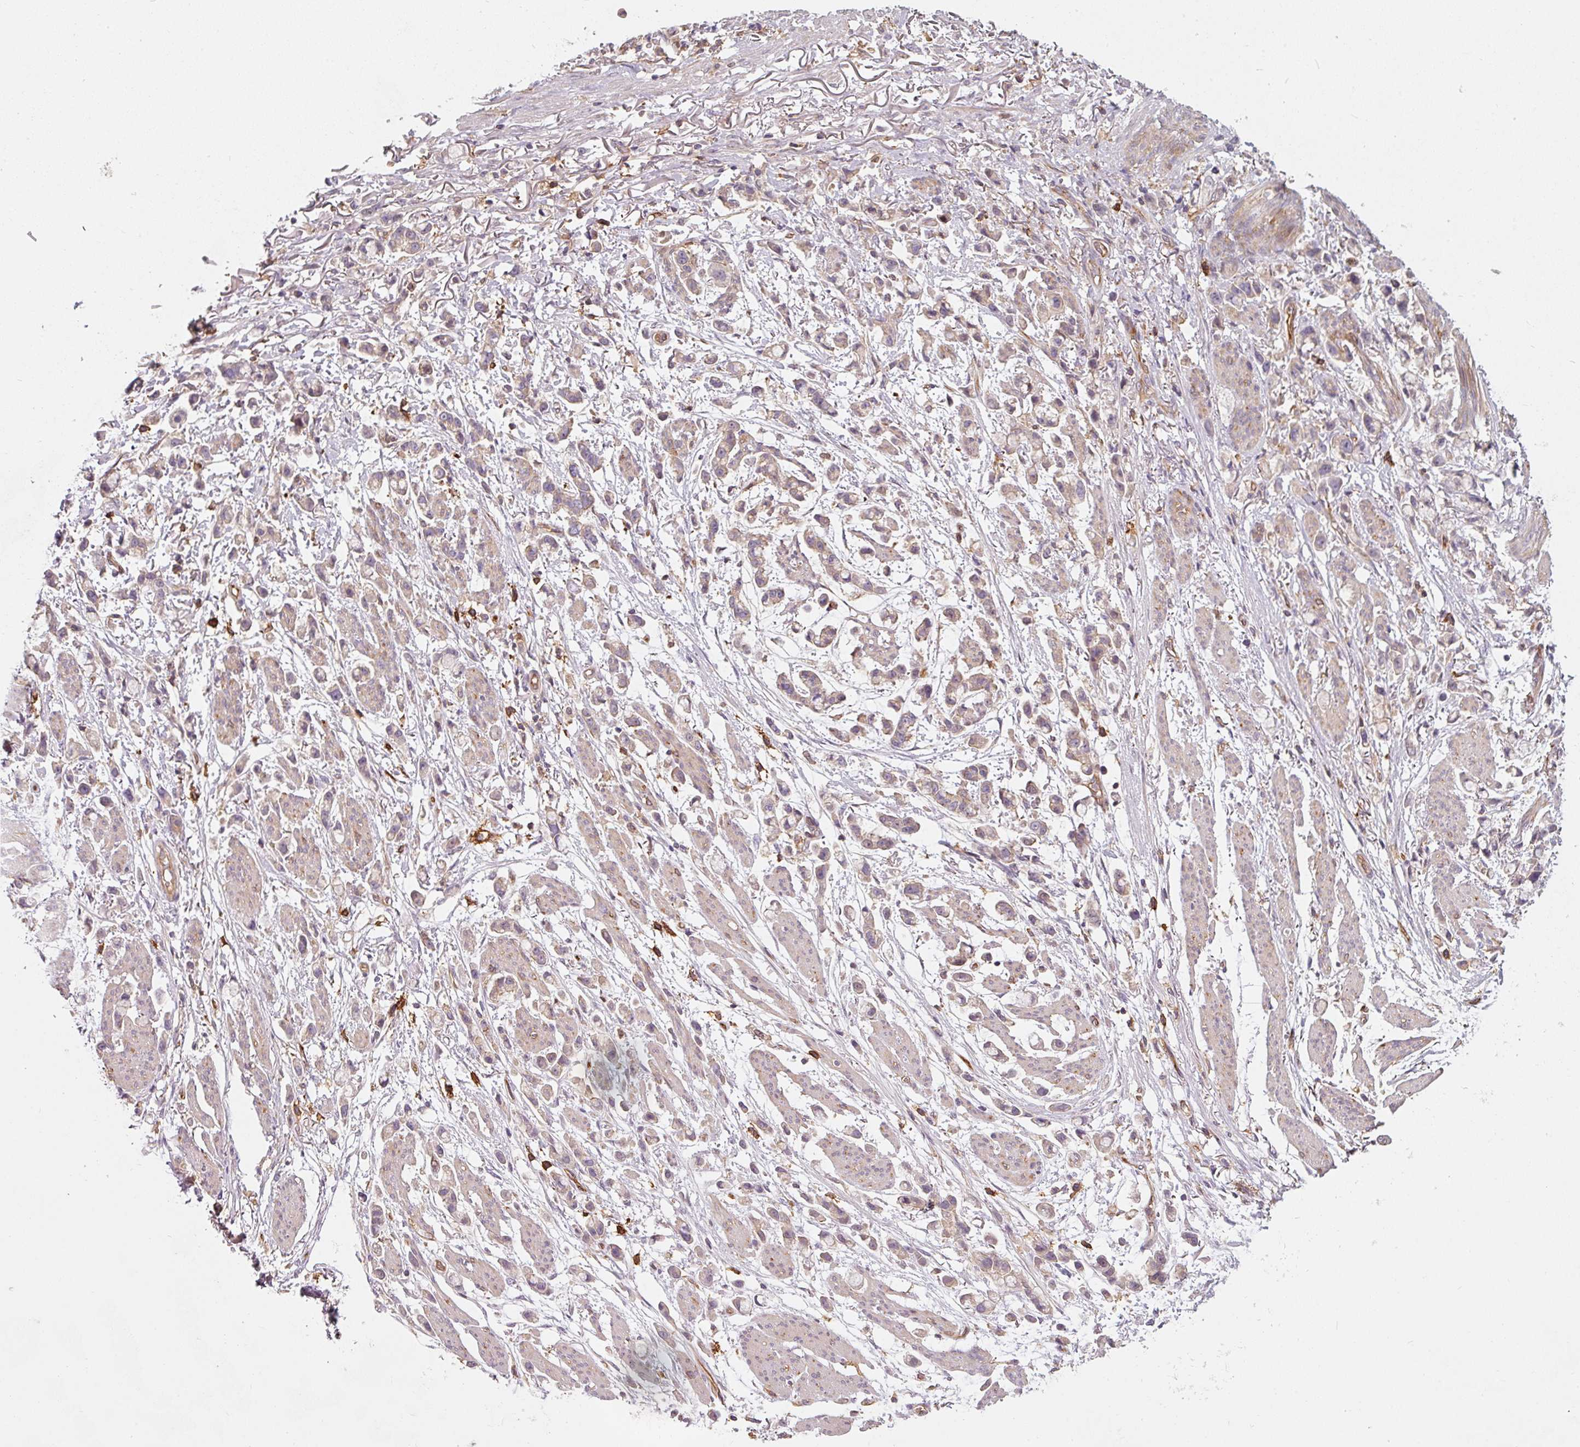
{"staining": {"intensity": "weak", "quantity": "<25%", "location": "cytoplasmic/membranous"}, "tissue": "stomach cancer", "cell_type": "Tumor cells", "image_type": "cancer", "snomed": [{"axis": "morphology", "description": "Adenocarcinoma, NOS"}, {"axis": "topography", "description": "Stomach"}], "caption": "Immunohistochemistry (IHC) histopathology image of neoplastic tissue: adenocarcinoma (stomach) stained with DAB displays no significant protein staining in tumor cells.", "gene": "IQGAP2", "patient": {"sex": "female", "age": 81}}